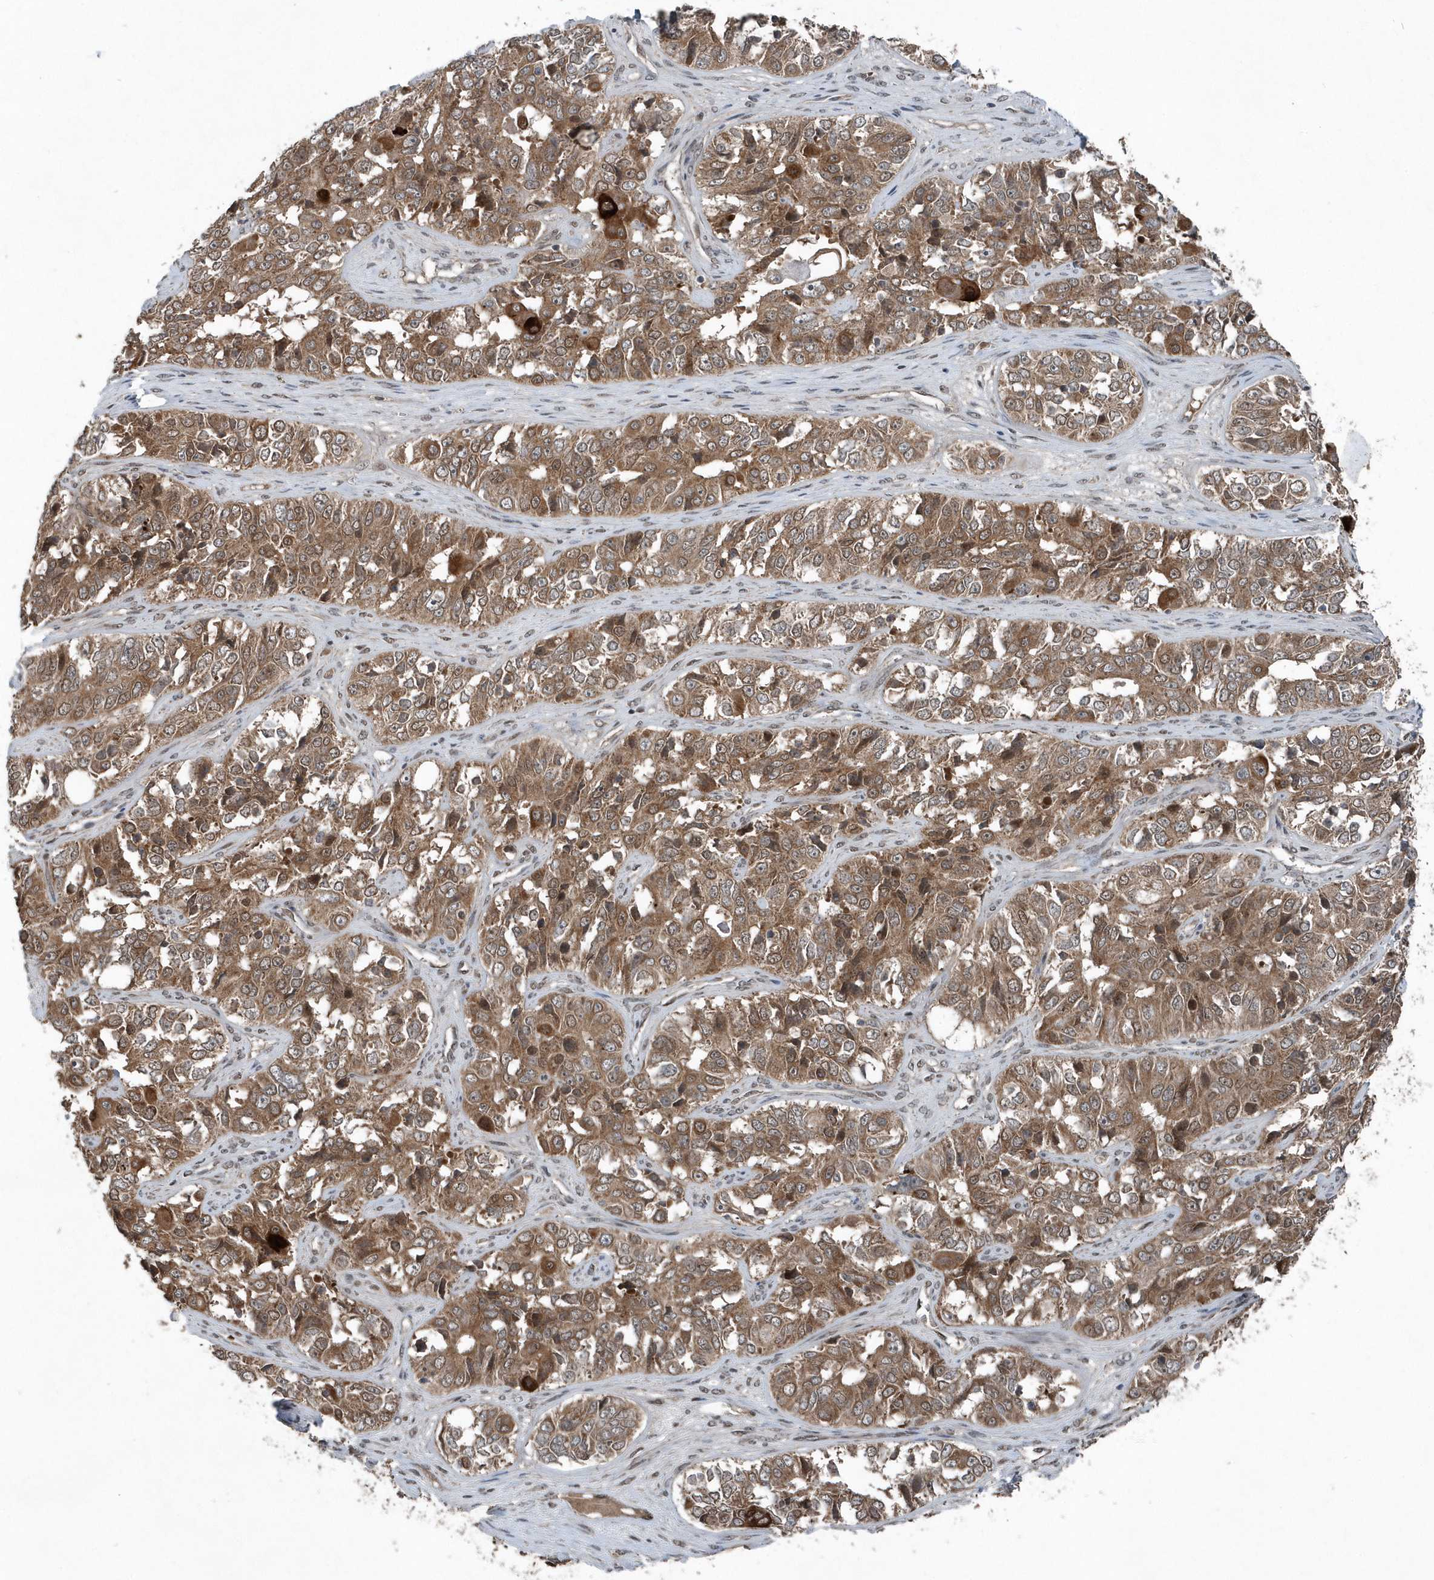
{"staining": {"intensity": "moderate", "quantity": ">75%", "location": "cytoplasmic/membranous"}, "tissue": "ovarian cancer", "cell_type": "Tumor cells", "image_type": "cancer", "snomed": [{"axis": "morphology", "description": "Carcinoma, endometroid"}, {"axis": "topography", "description": "Ovary"}], "caption": "A photomicrograph of human ovarian endometroid carcinoma stained for a protein reveals moderate cytoplasmic/membranous brown staining in tumor cells.", "gene": "QTRT2", "patient": {"sex": "female", "age": 51}}